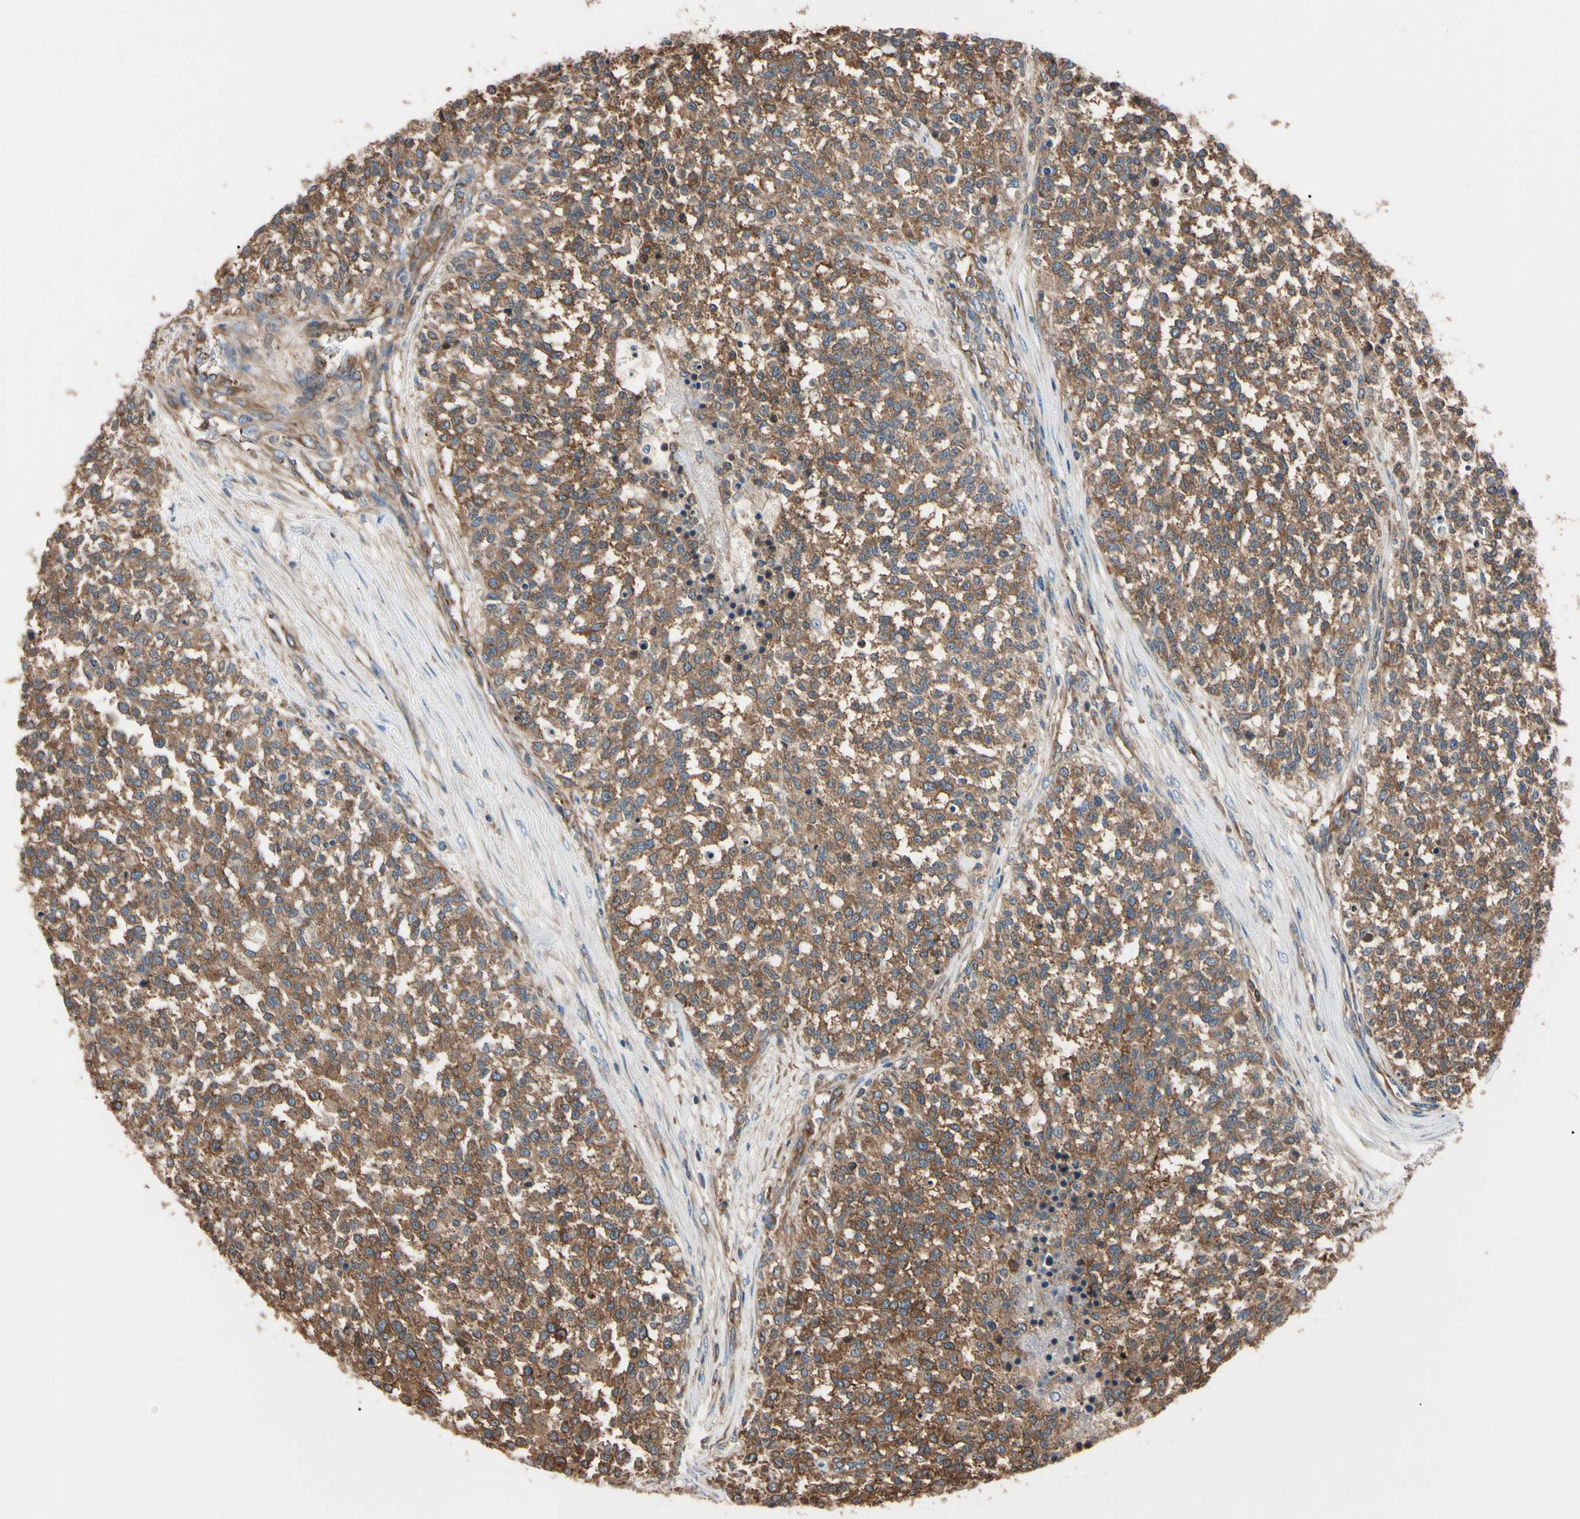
{"staining": {"intensity": "moderate", "quantity": ">75%", "location": "cytoplasmic/membranous"}, "tissue": "testis cancer", "cell_type": "Tumor cells", "image_type": "cancer", "snomed": [{"axis": "morphology", "description": "Seminoma, NOS"}, {"axis": "topography", "description": "Testis"}], "caption": "Protein analysis of seminoma (testis) tissue shows moderate cytoplasmic/membranous staining in approximately >75% of tumor cells.", "gene": "PRKACA", "patient": {"sex": "male", "age": 59}}